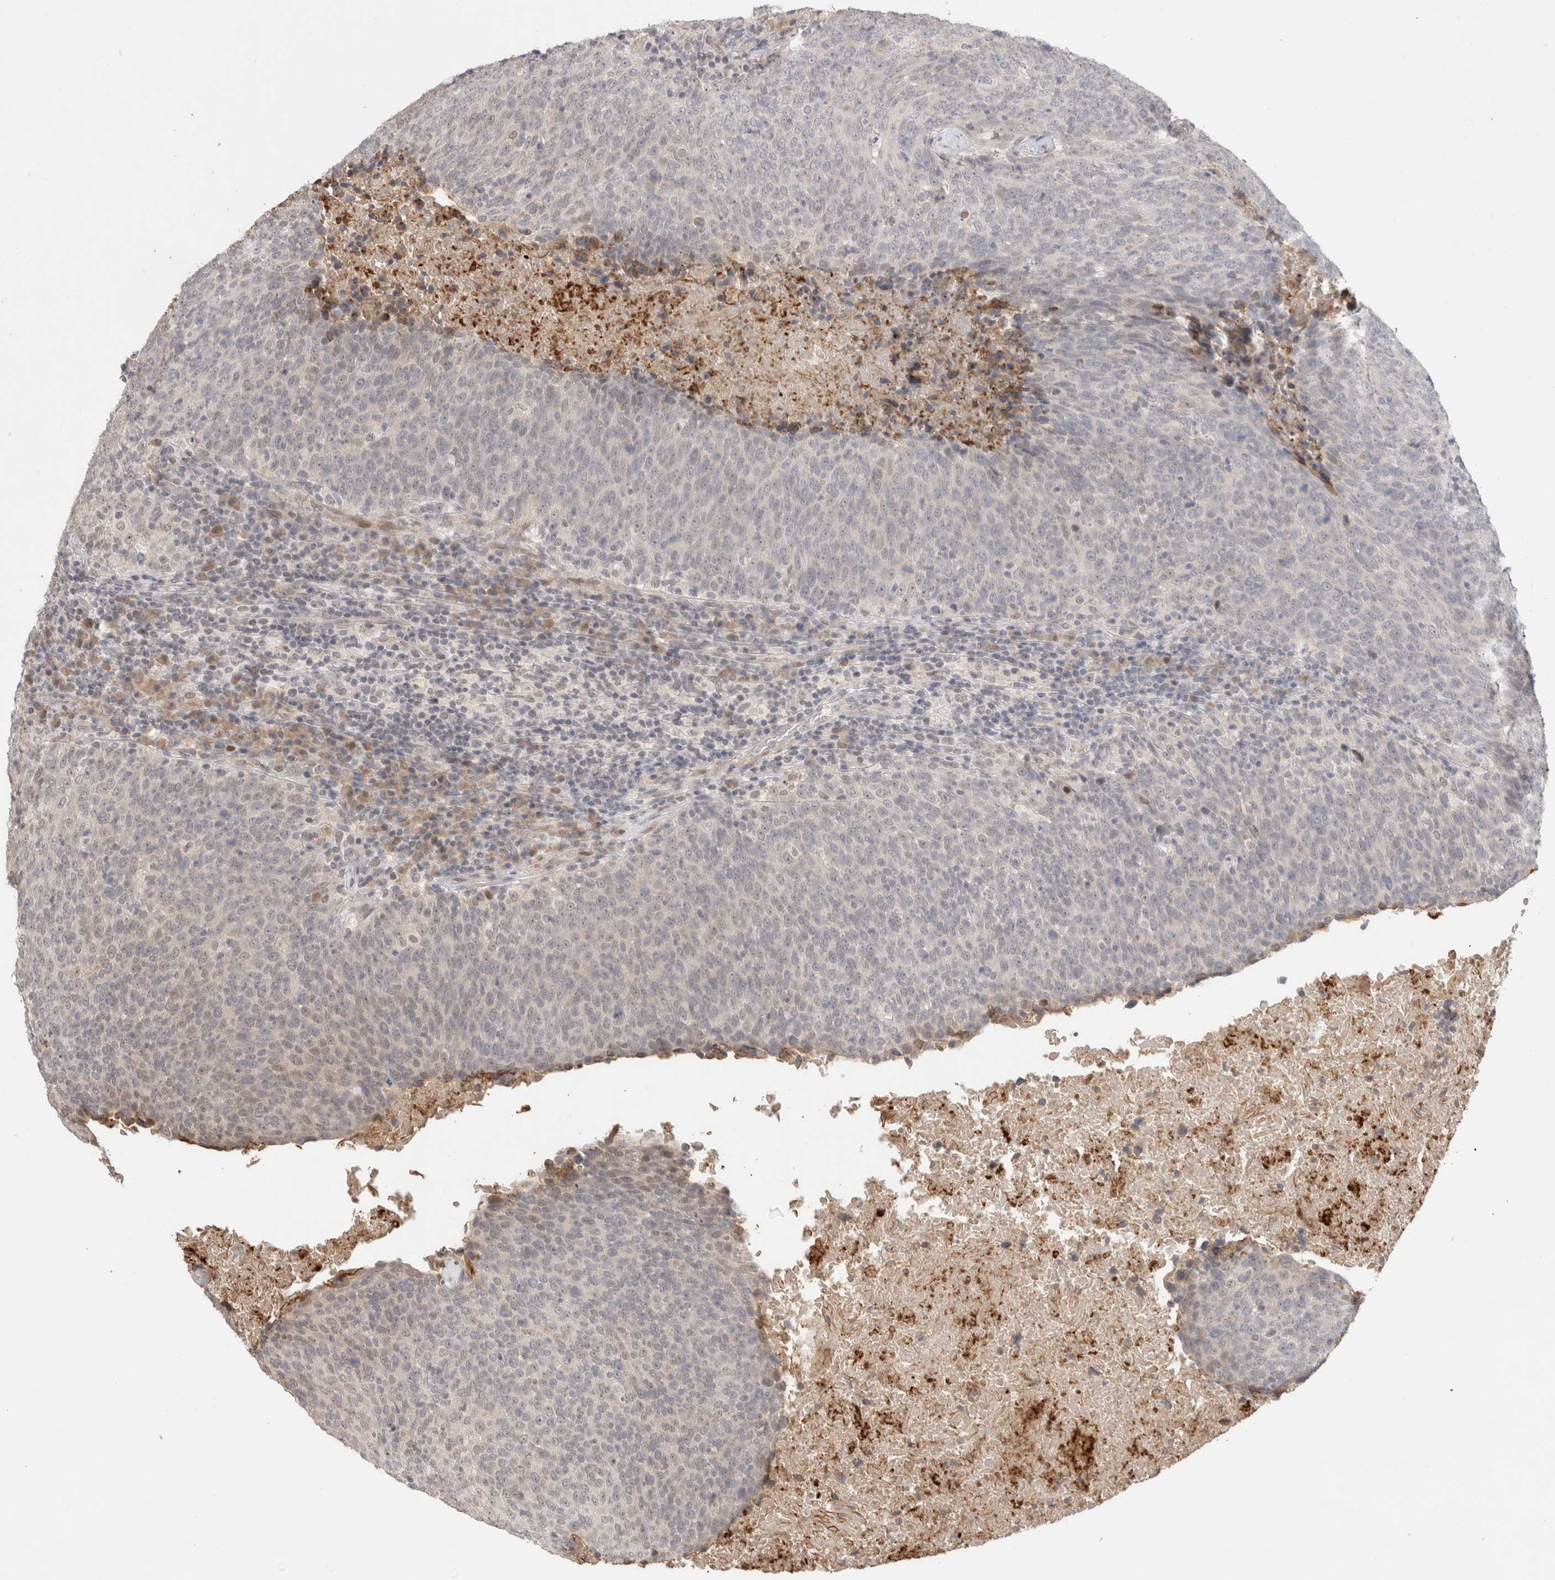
{"staining": {"intensity": "negative", "quantity": "none", "location": "none"}, "tissue": "head and neck cancer", "cell_type": "Tumor cells", "image_type": "cancer", "snomed": [{"axis": "morphology", "description": "Squamous cell carcinoma, NOS"}, {"axis": "morphology", "description": "Squamous cell carcinoma, metastatic, NOS"}, {"axis": "topography", "description": "Lymph node"}, {"axis": "topography", "description": "Head-Neck"}], "caption": "DAB immunohistochemical staining of head and neck squamous cell carcinoma exhibits no significant expression in tumor cells.", "gene": "SYDE2", "patient": {"sex": "male", "age": 62}}